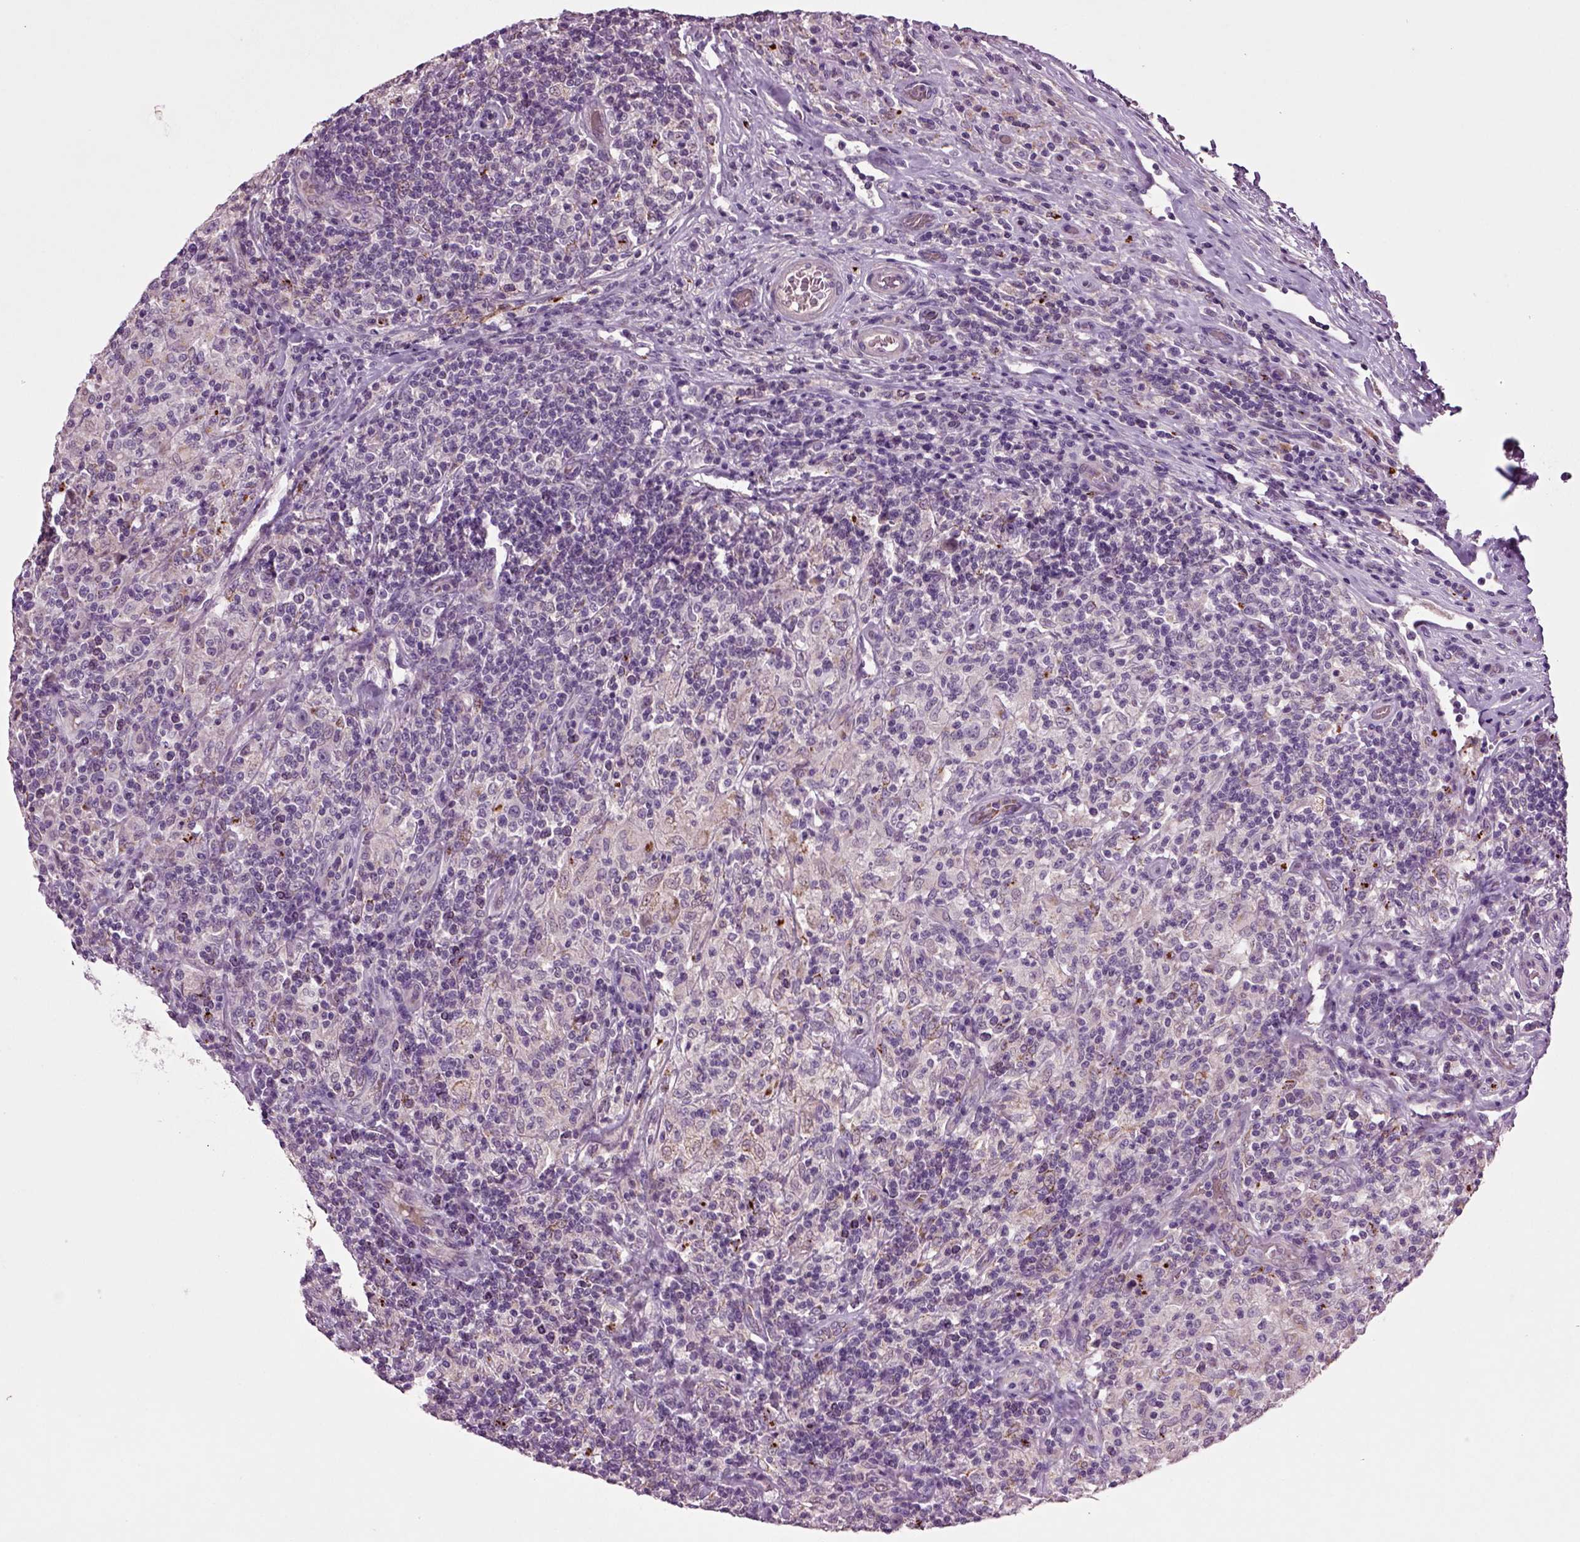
{"staining": {"intensity": "negative", "quantity": "none", "location": "none"}, "tissue": "lymphoma", "cell_type": "Tumor cells", "image_type": "cancer", "snomed": [{"axis": "morphology", "description": "Hodgkin's disease, NOS"}, {"axis": "topography", "description": "Lymph node"}], "caption": "A histopathology image of lymphoma stained for a protein demonstrates no brown staining in tumor cells. (DAB (3,3'-diaminobenzidine) IHC, high magnification).", "gene": "SLC17A6", "patient": {"sex": "male", "age": 70}}